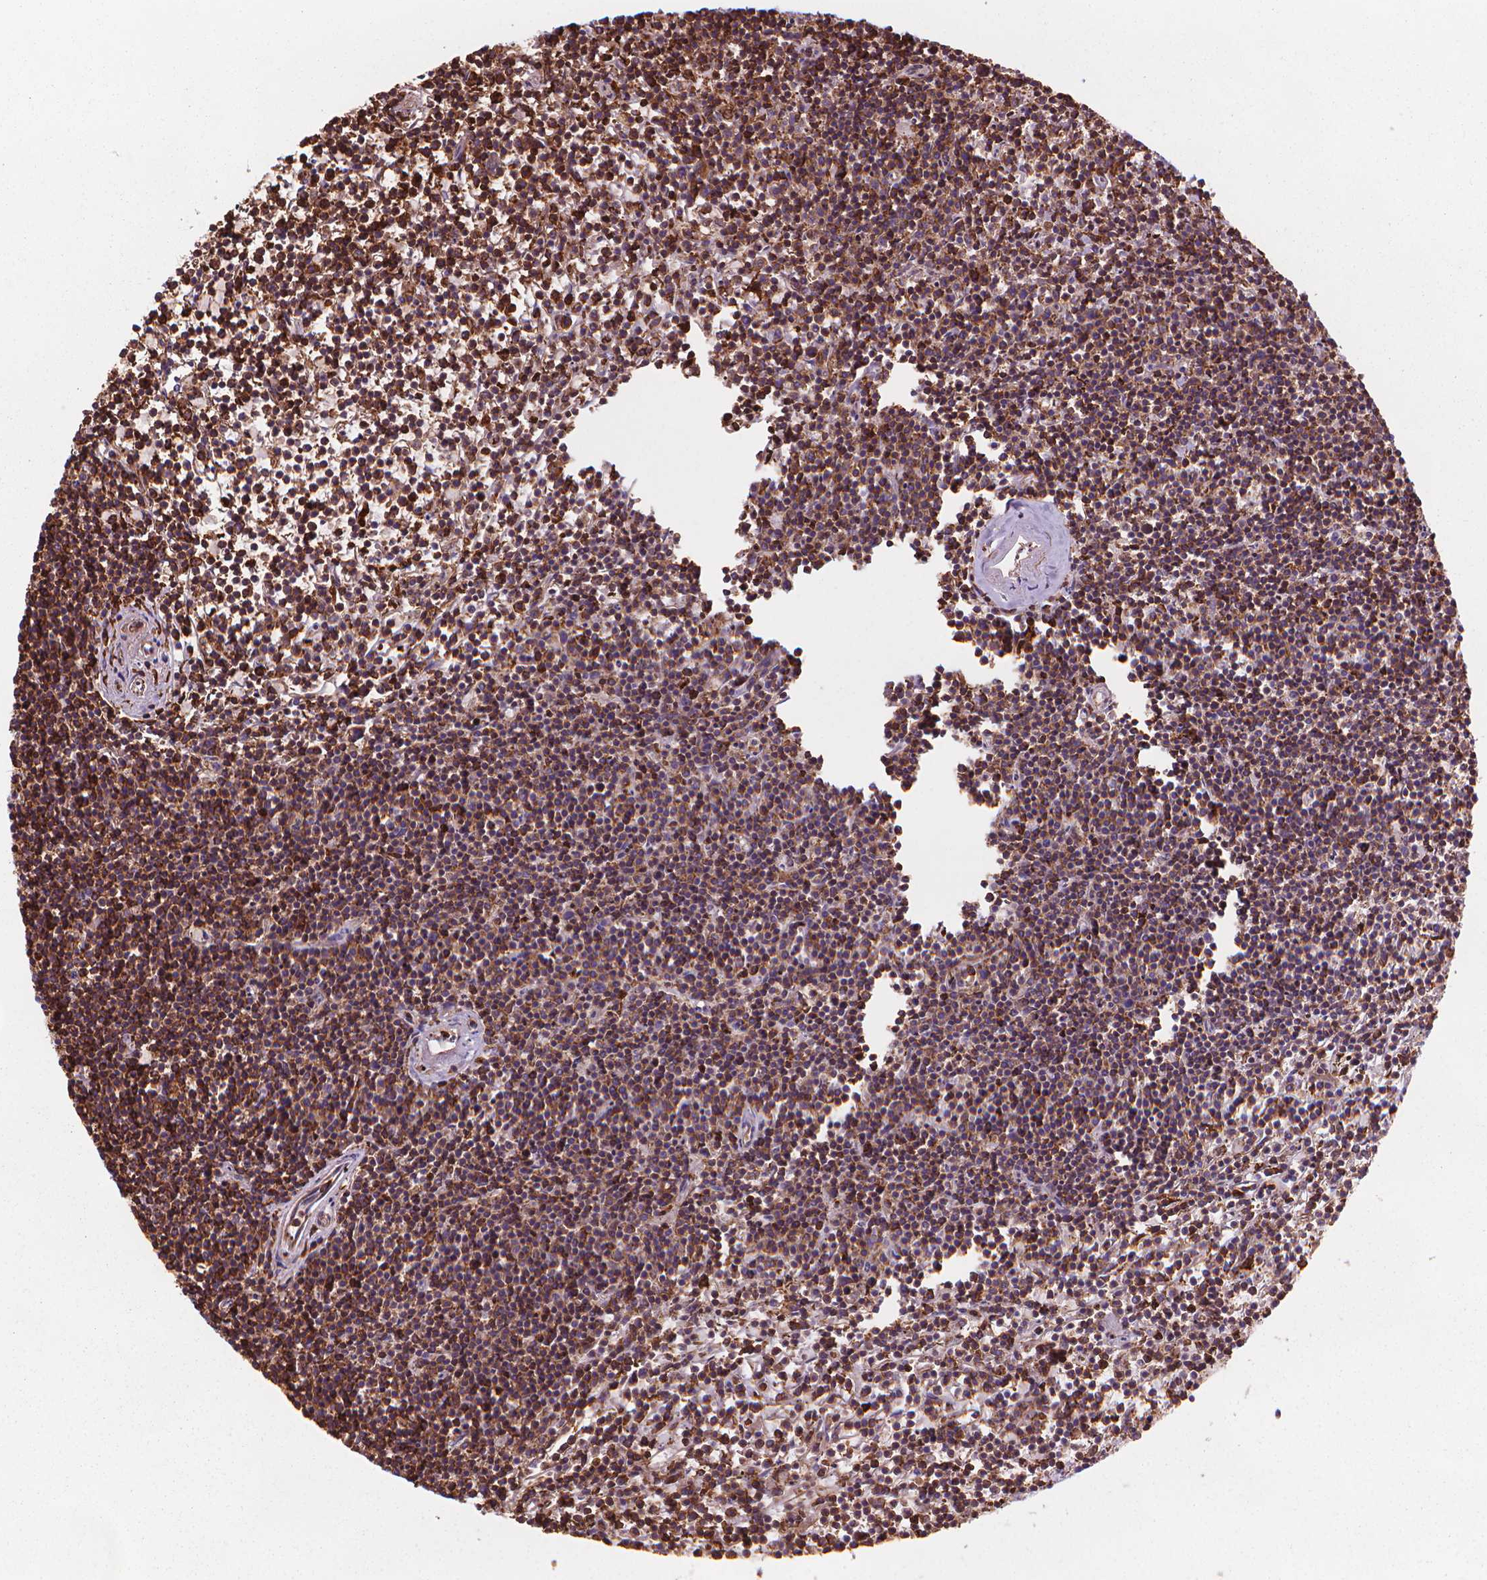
{"staining": {"intensity": "strong", "quantity": "25%-75%", "location": "cytoplasmic/membranous"}, "tissue": "lymphoma", "cell_type": "Tumor cells", "image_type": "cancer", "snomed": [{"axis": "morphology", "description": "Malignant lymphoma, non-Hodgkin's type, Low grade"}, {"axis": "topography", "description": "Spleen"}], "caption": "Lymphoma was stained to show a protein in brown. There is high levels of strong cytoplasmic/membranous expression in approximately 25%-75% of tumor cells.", "gene": "PATJ", "patient": {"sex": "female", "age": 19}}